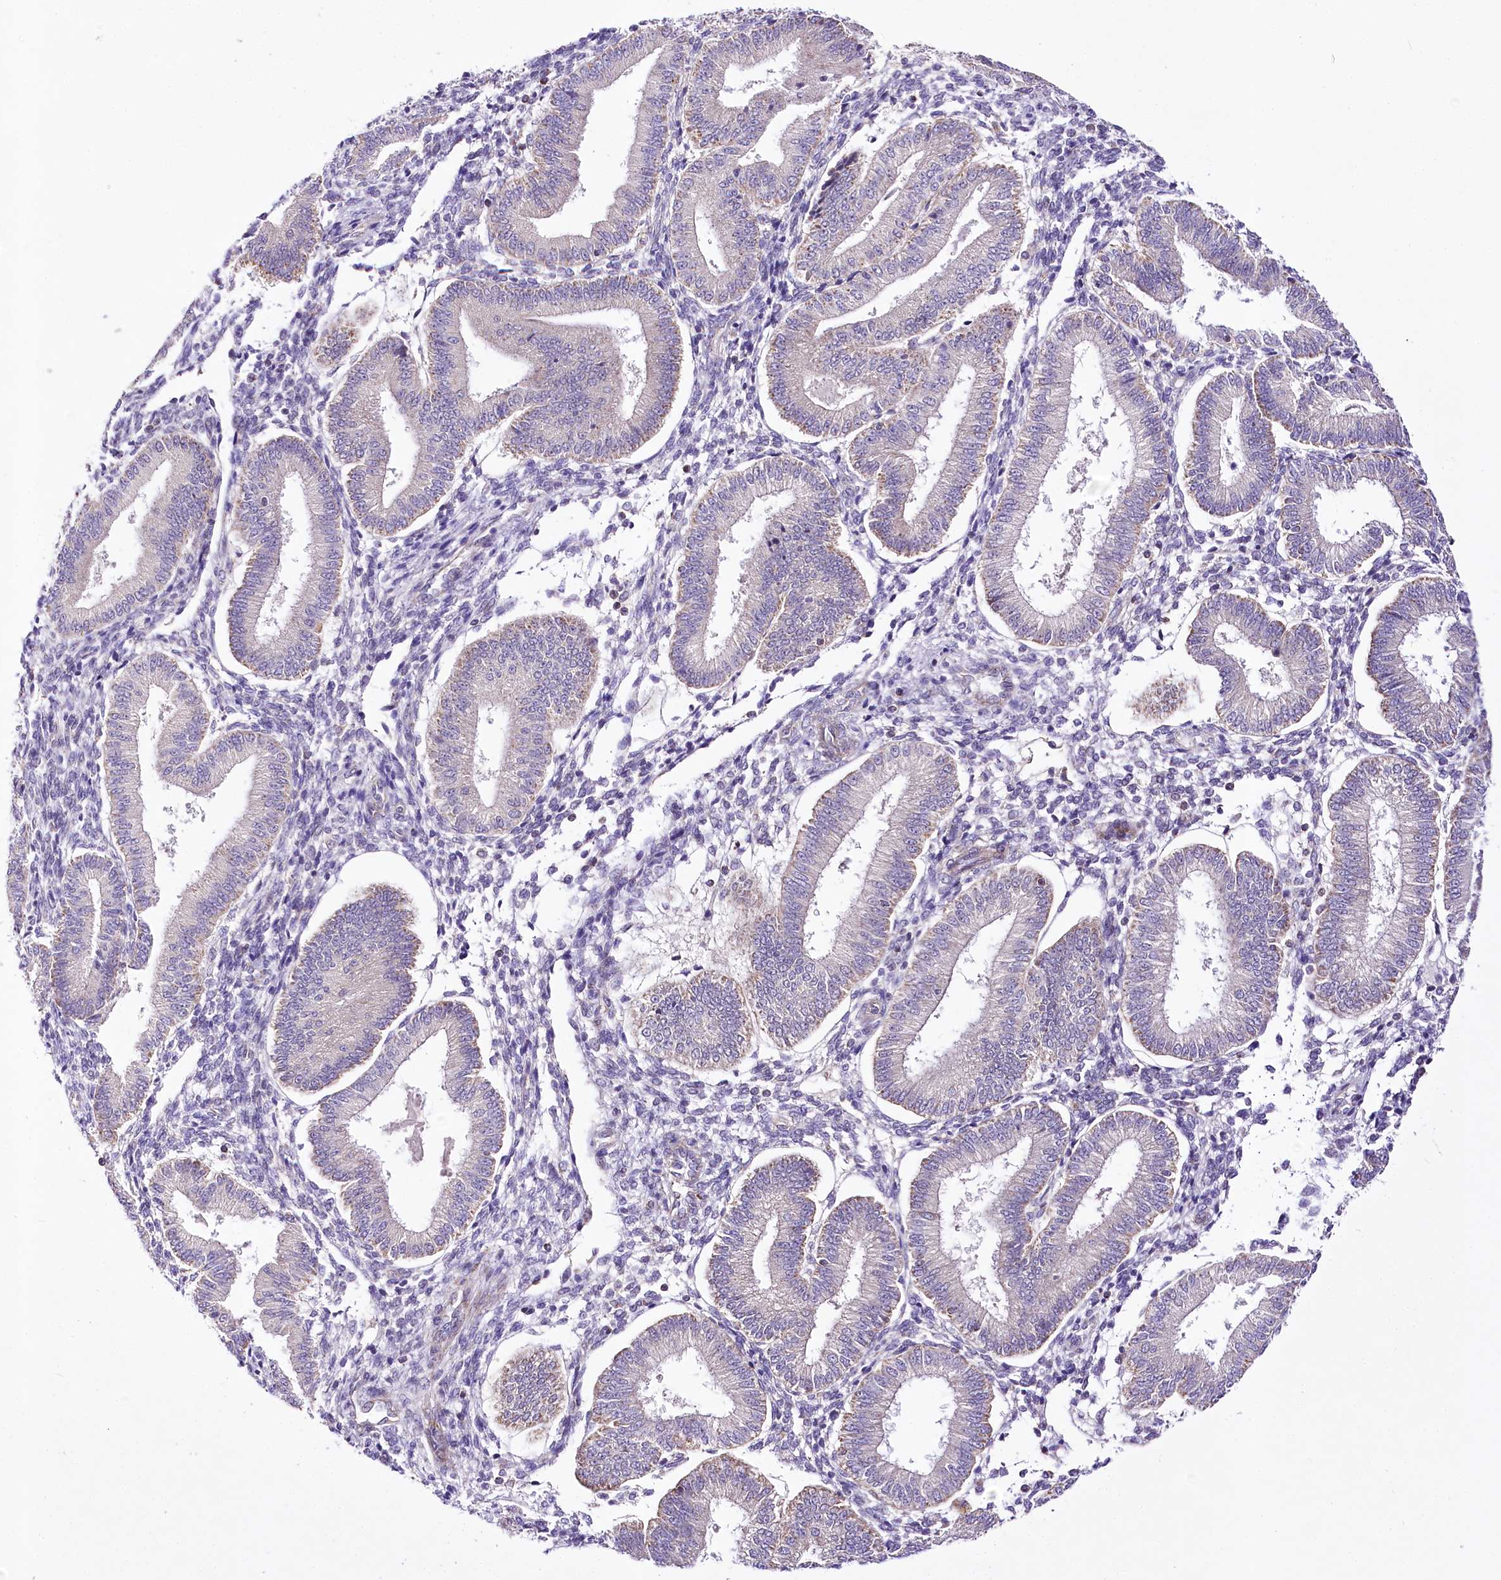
{"staining": {"intensity": "negative", "quantity": "none", "location": "none"}, "tissue": "endometrium", "cell_type": "Cells in endometrial stroma", "image_type": "normal", "snomed": [{"axis": "morphology", "description": "Normal tissue, NOS"}, {"axis": "topography", "description": "Endometrium"}], "caption": "This is an IHC micrograph of benign human endometrium. There is no expression in cells in endometrial stroma.", "gene": "ATE1", "patient": {"sex": "female", "age": 39}}